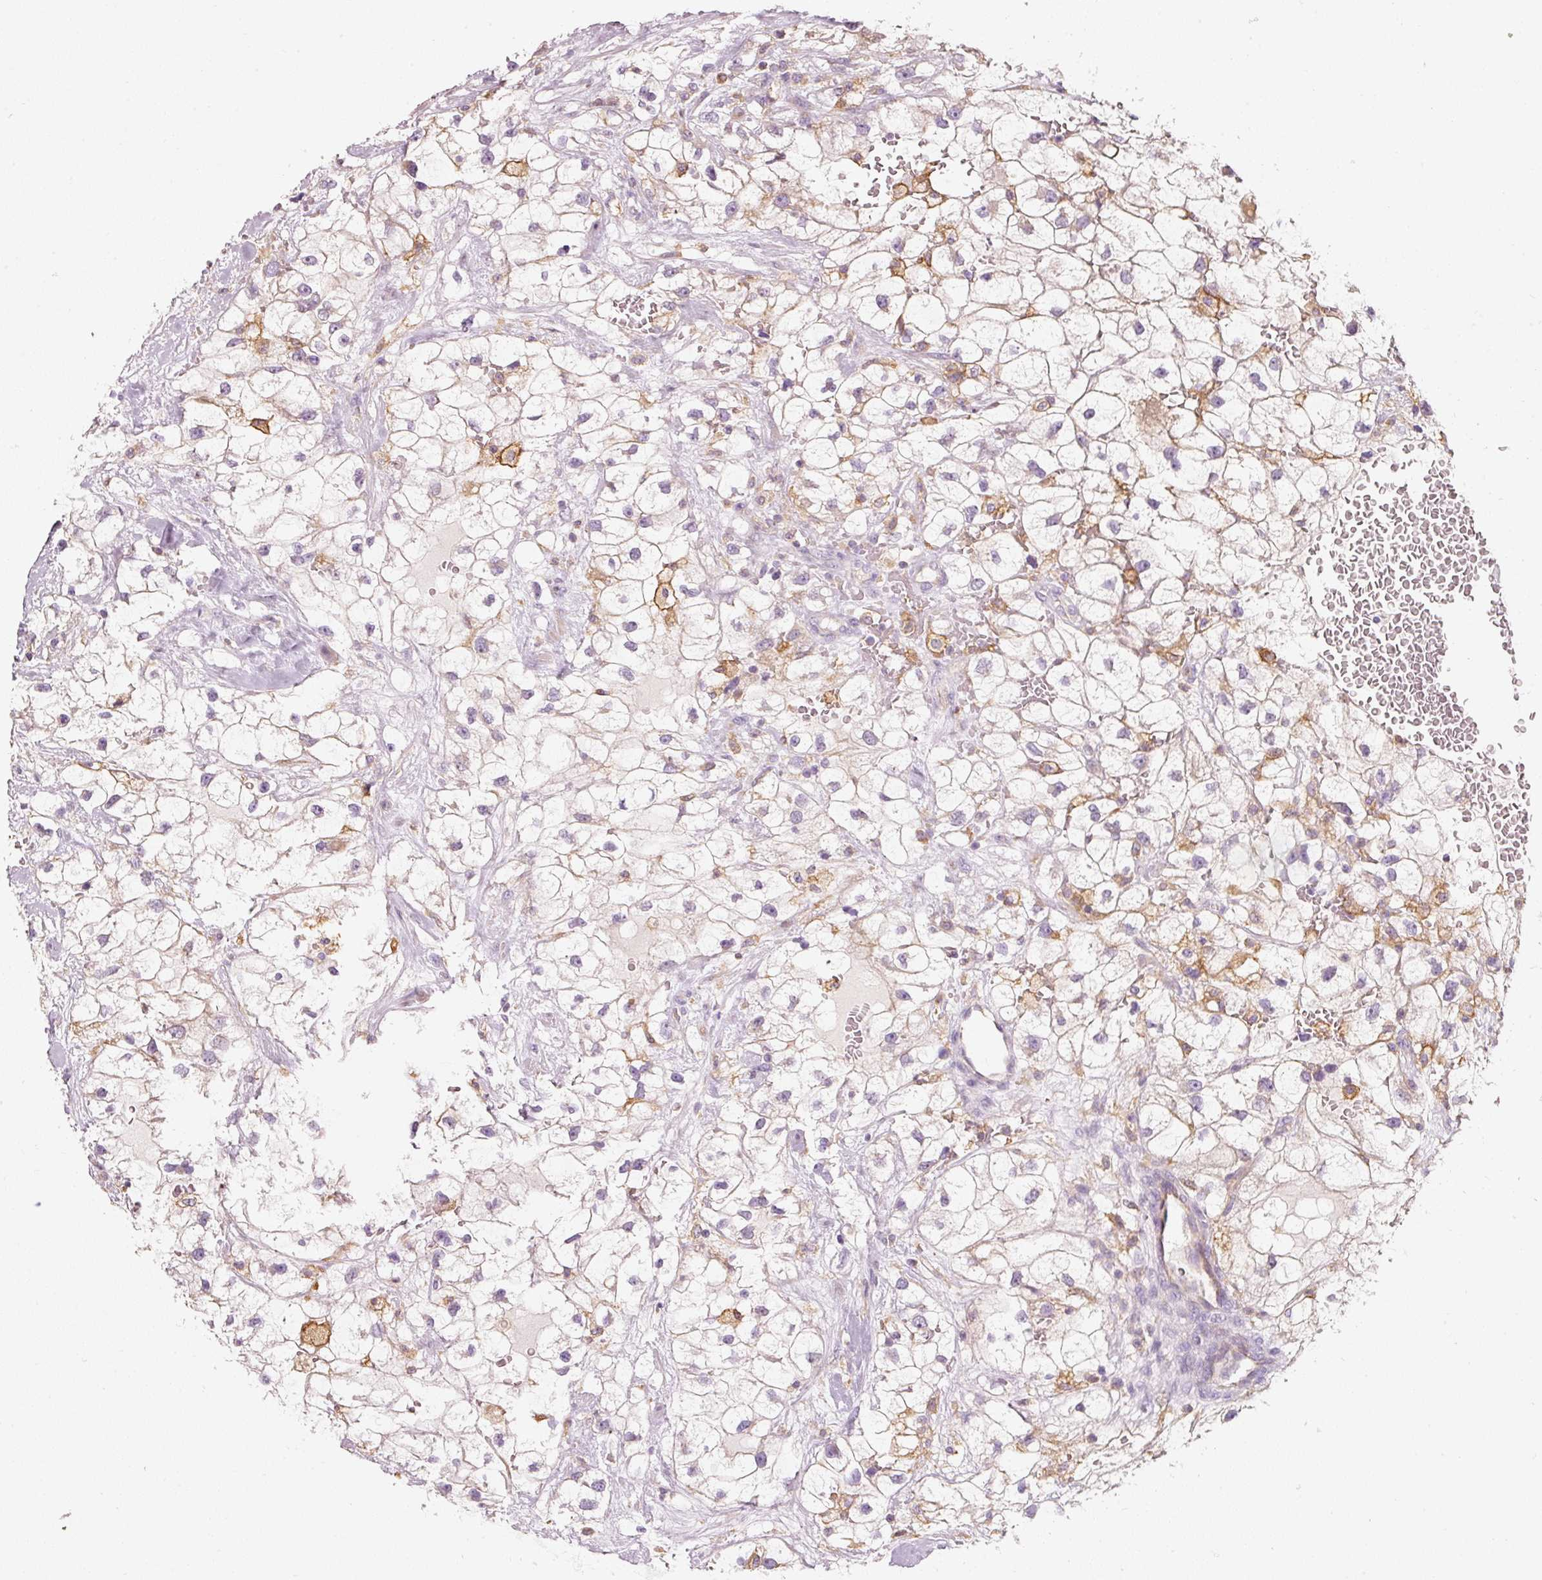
{"staining": {"intensity": "moderate", "quantity": "<25%", "location": "cytoplasmic/membranous"}, "tissue": "renal cancer", "cell_type": "Tumor cells", "image_type": "cancer", "snomed": [{"axis": "morphology", "description": "Adenocarcinoma, NOS"}, {"axis": "topography", "description": "Kidney"}], "caption": "Immunohistochemical staining of renal adenocarcinoma reveals low levels of moderate cytoplasmic/membranous protein staining in approximately <25% of tumor cells.", "gene": "IQGAP2", "patient": {"sex": "male", "age": 59}}